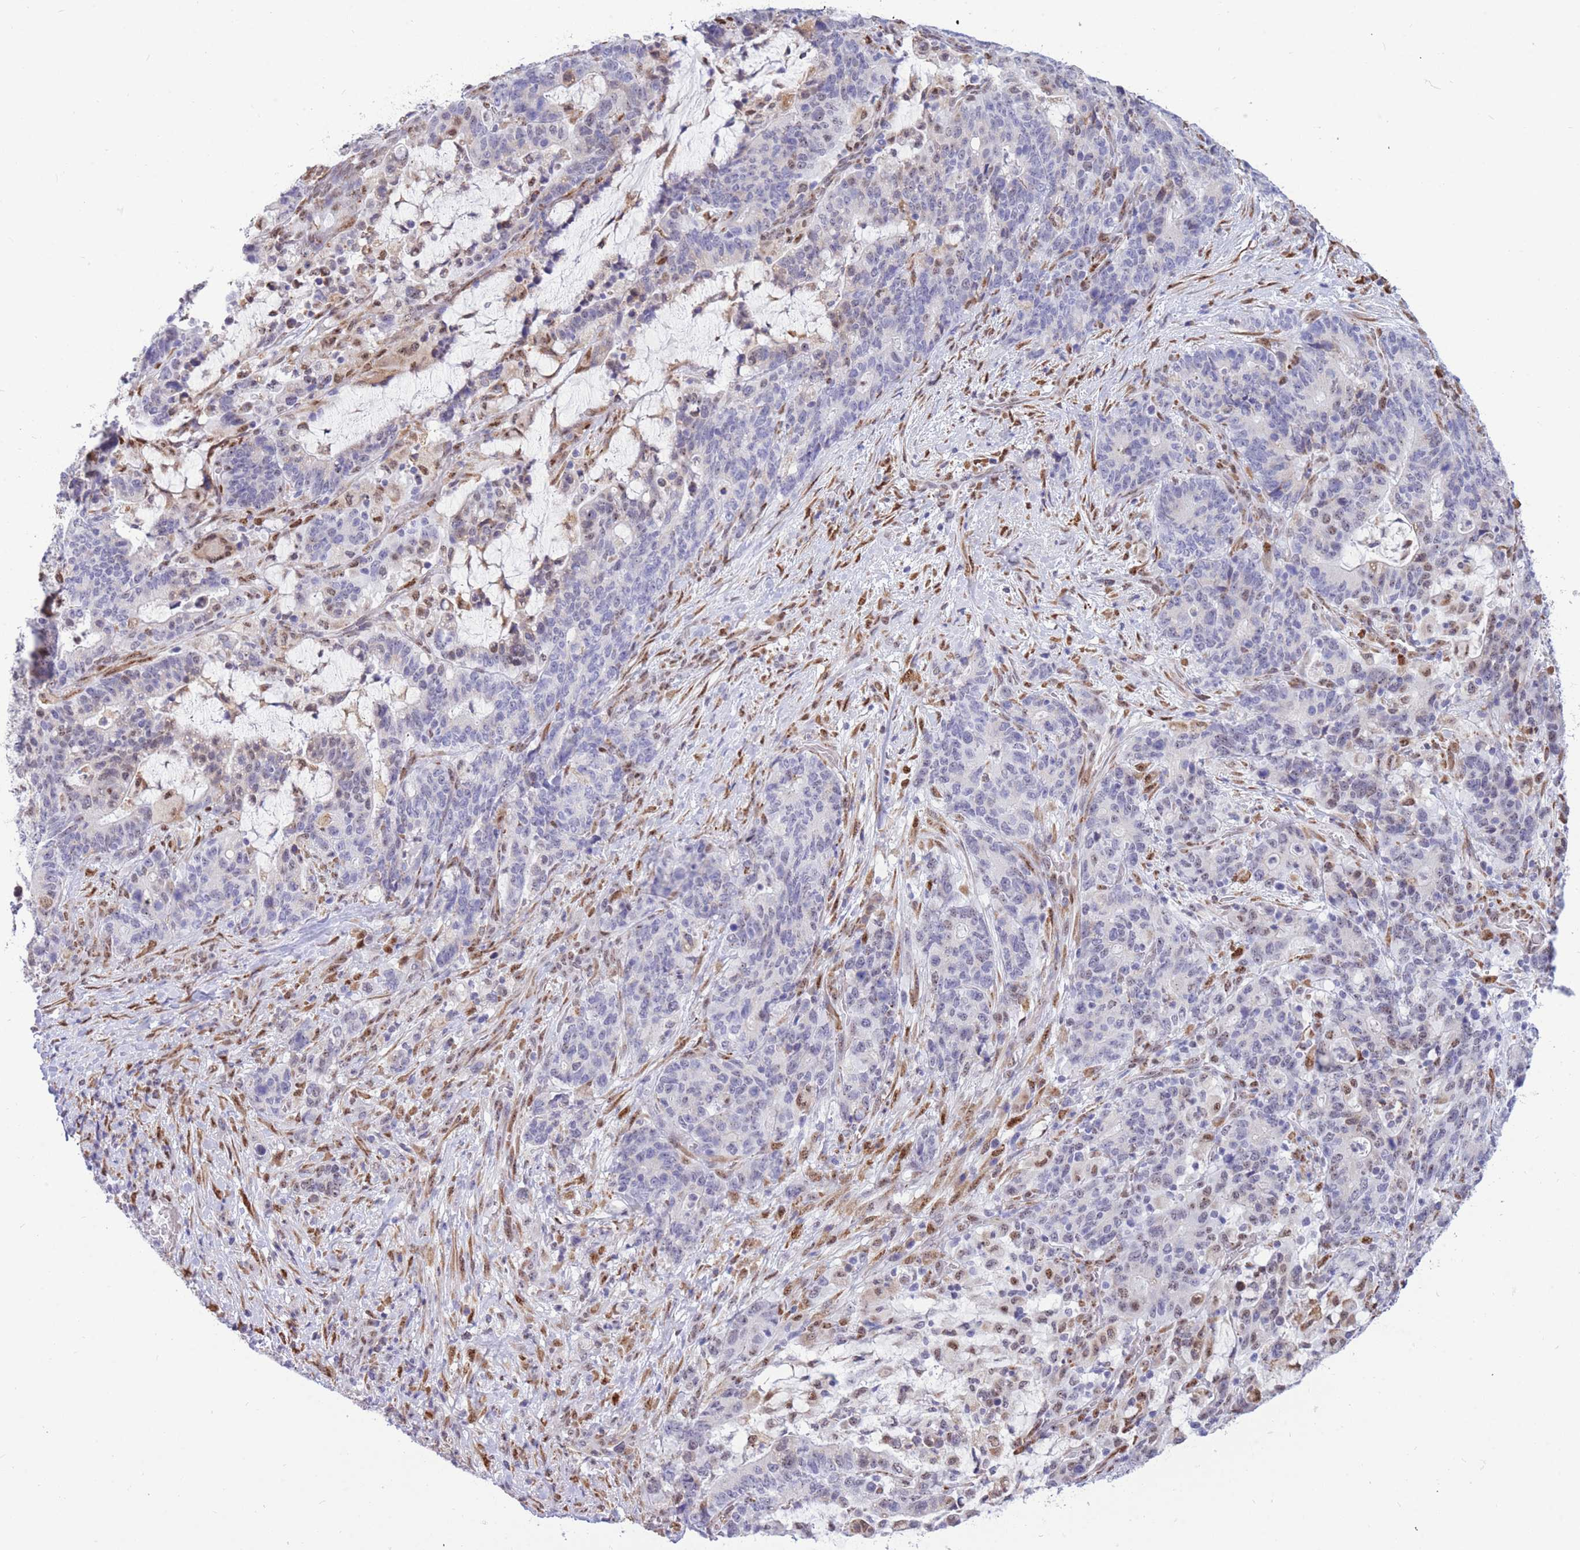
{"staining": {"intensity": "weak", "quantity": "<25%", "location": "nuclear"}, "tissue": "stomach cancer", "cell_type": "Tumor cells", "image_type": "cancer", "snomed": [{"axis": "morphology", "description": "Normal tissue, NOS"}, {"axis": "morphology", "description": "Adenocarcinoma, NOS"}, {"axis": "topography", "description": "Stomach"}], "caption": "IHC histopathology image of stomach cancer stained for a protein (brown), which shows no expression in tumor cells. Nuclei are stained in blue.", "gene": "FAM153A", "patient": {"sex": "female", "age": 64}}